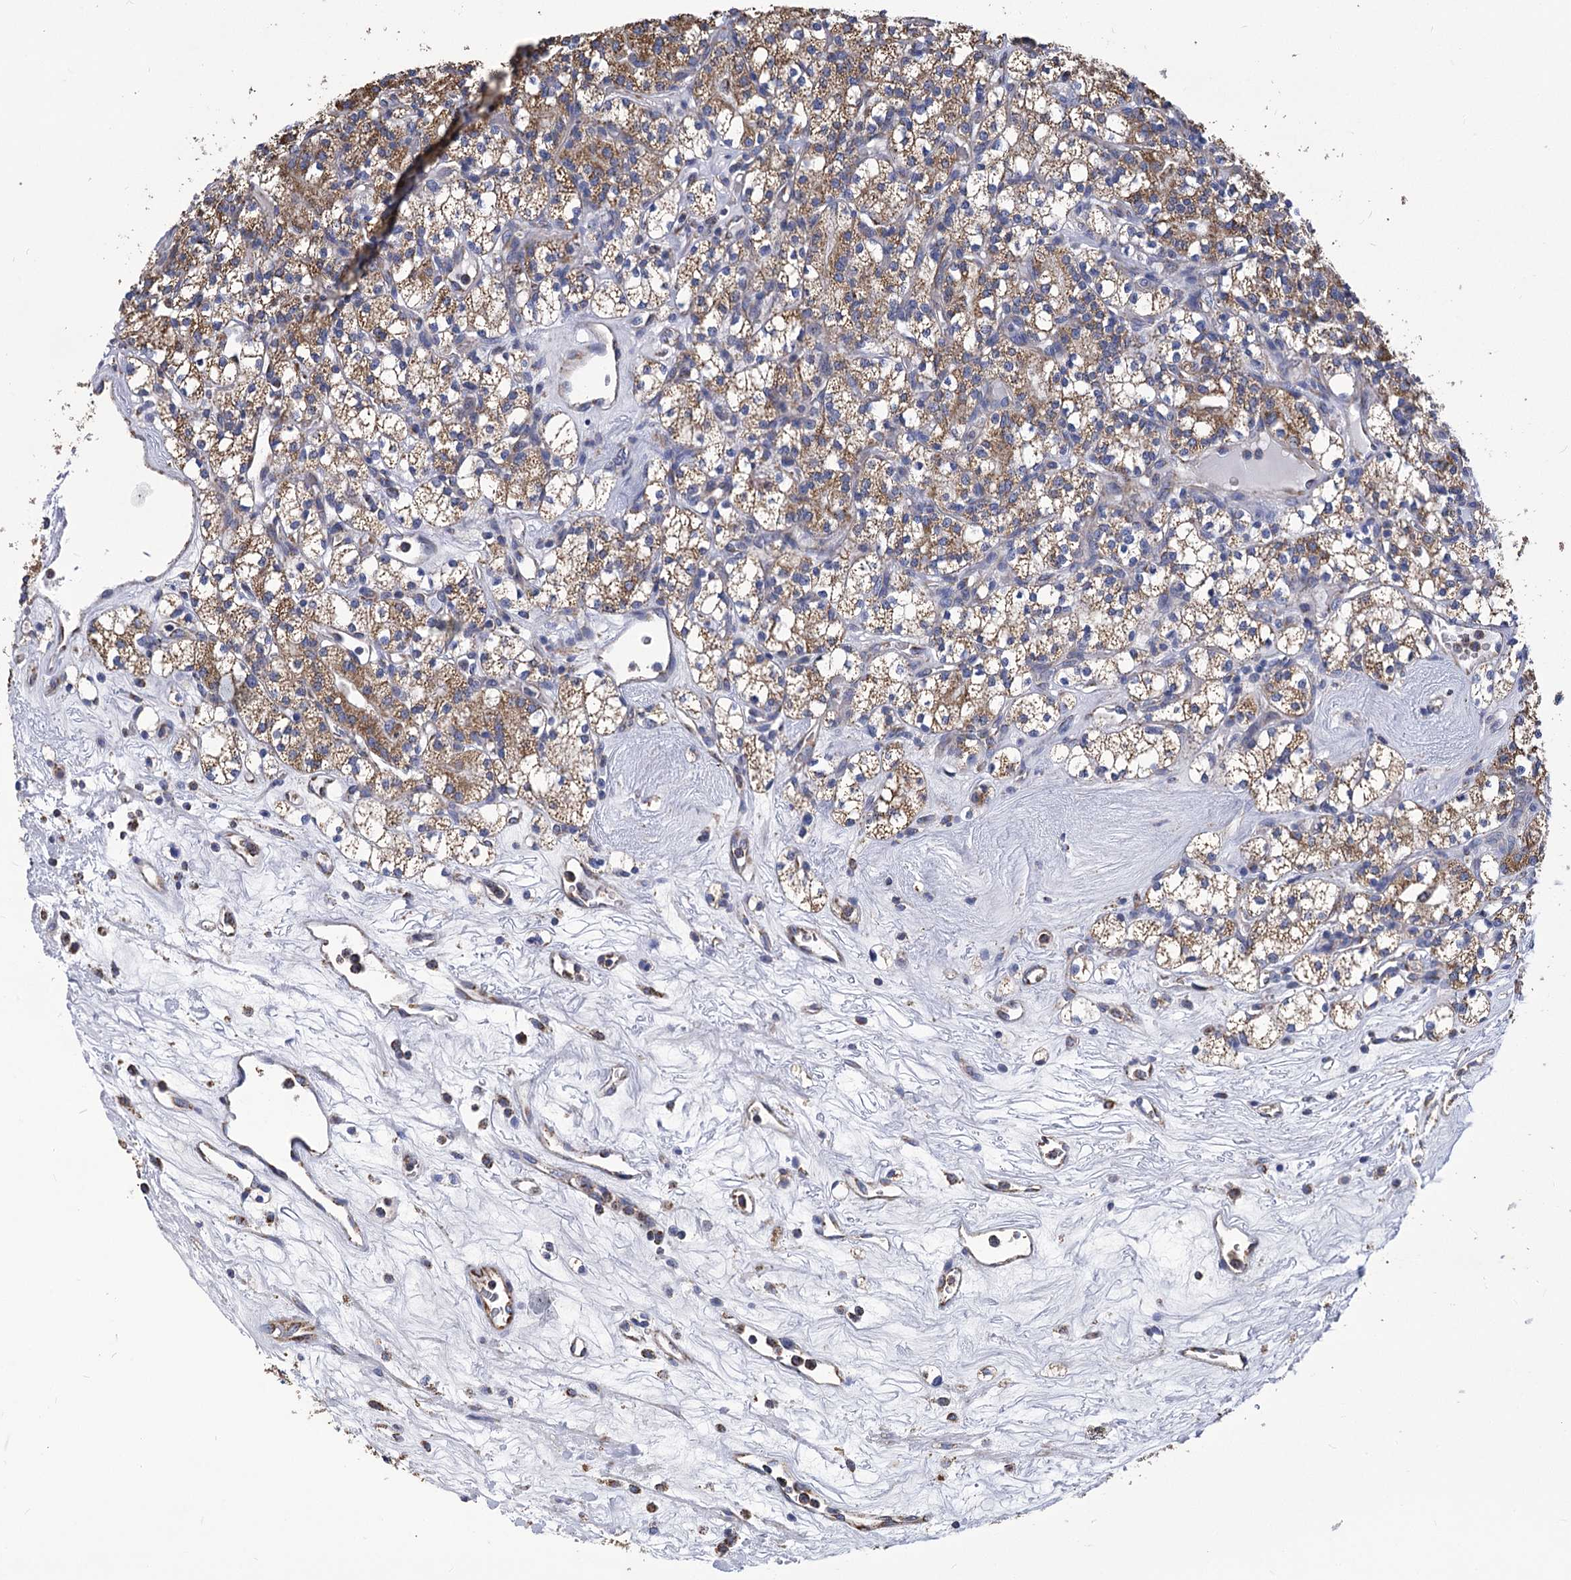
{"staining": {"intensity": "moderate", "quantity": ">75%", "location": "cytoplasmic/membranous"}, "tissue": "renal cancer", "cell_type": "Tumor cells", "image_type": "cancer", "snomed": [{"axis": "morphology", "description": "Adenocarcinoma, NOS"}, {"axis": "topography", "description": "Kidney"}], "caption": "There is medium levels of moderate cytoplasmic/membranous expression in tumor cells of adenocarcinoma (renal), as demonstrated by immunohistochemical staining (brown color).", "gene": "CCDC73", "patient": {"sex": "male", "age": 77}}